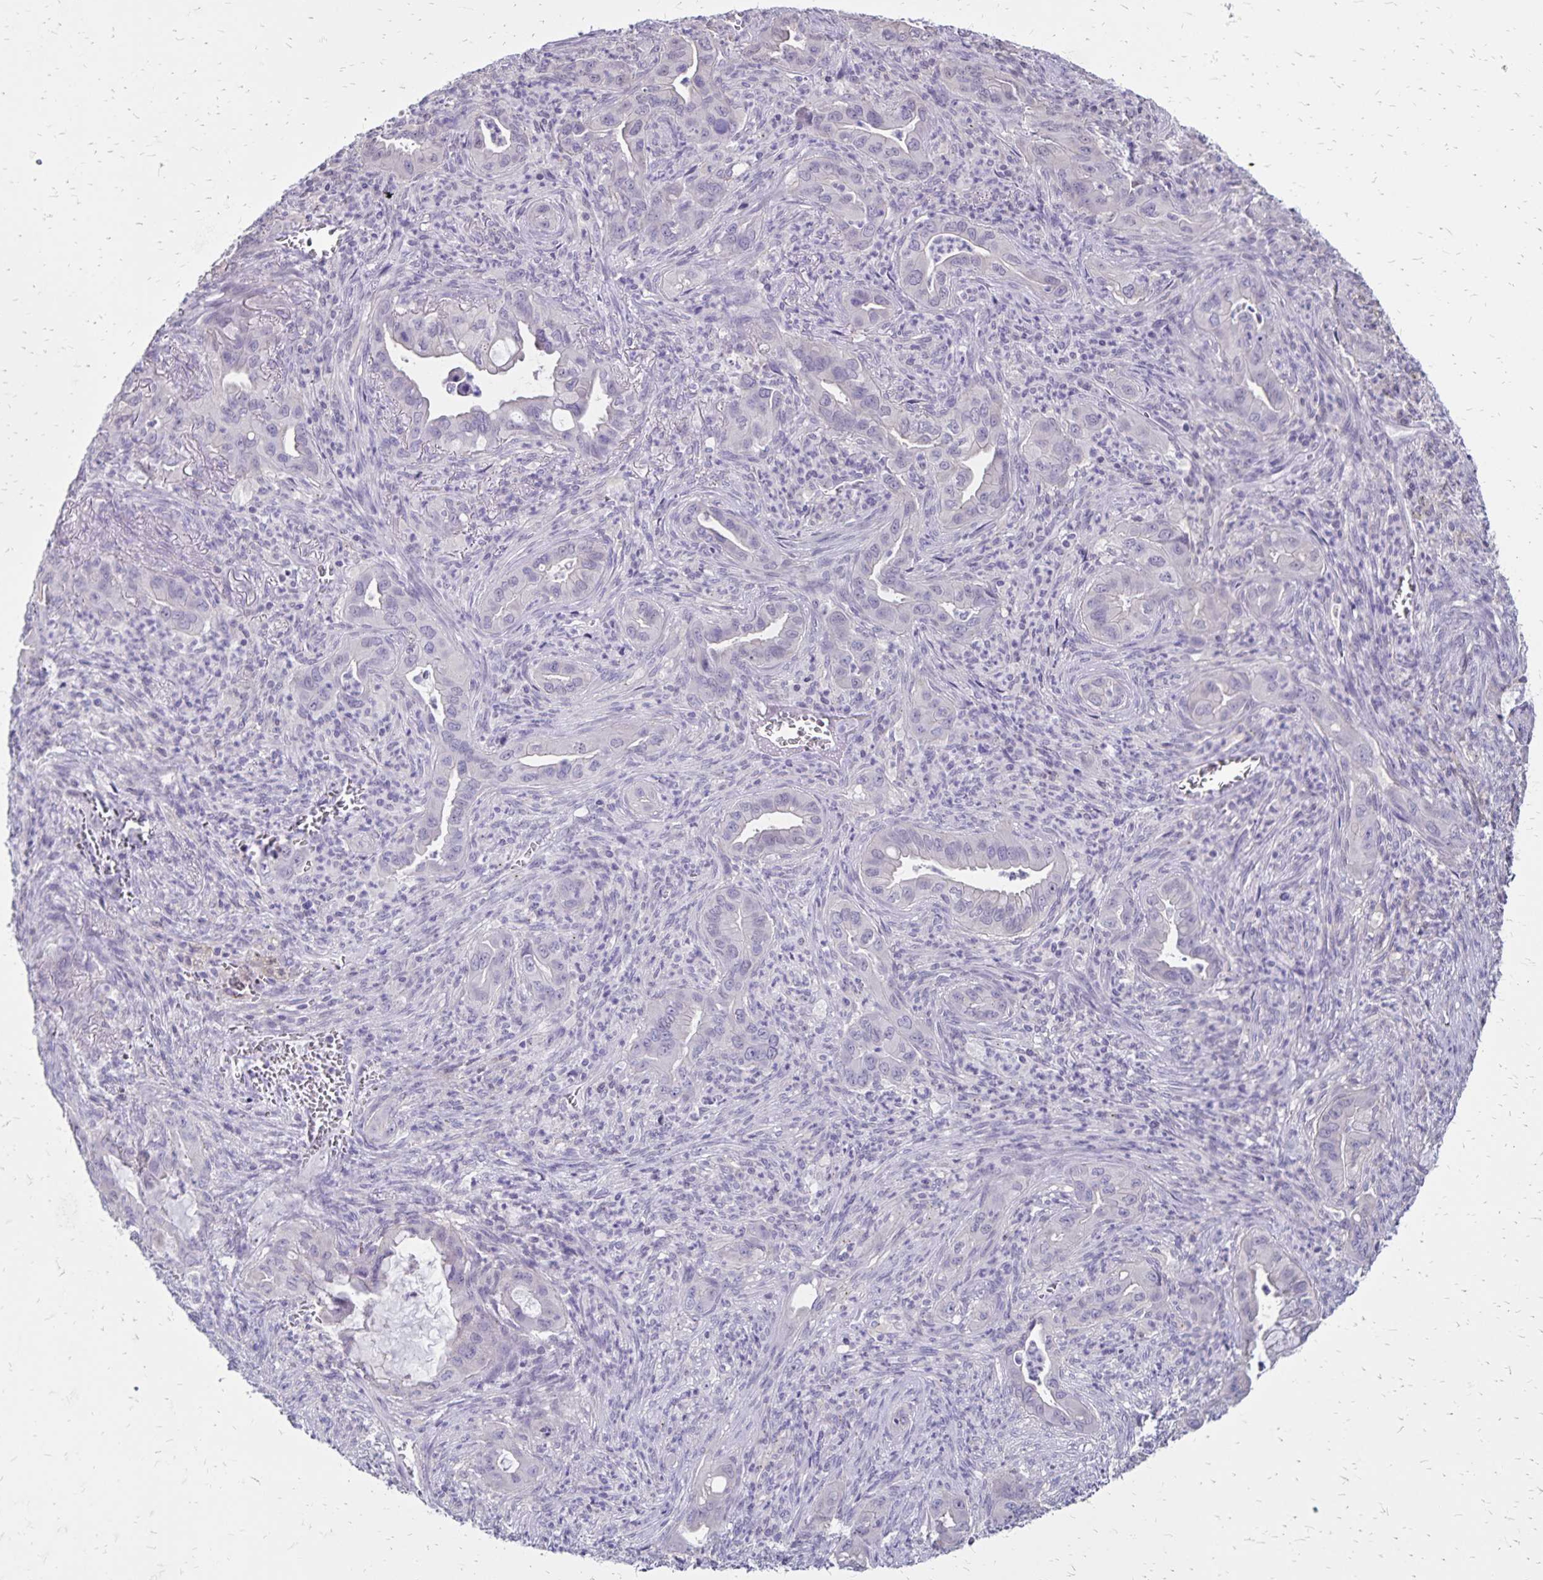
{"staining": {"intensity": "negative", "quantity": "none", "location": "none"}, "tissue": "lung cancer", "cell_type": "Tumor cells", "image_type": "cancer", "snomed": [{"axis": "morphology", "description": "Adenocarcinoma, NOS"}, {"axis": "topography", "description": "Lung"}], "caption": "DAB immunohistochemical staining of human lung adenocarcinoma shows no significant expression in tumor cells.", "gene": "SH3GL3", "patient": {"sex": "male", "age": 65}}